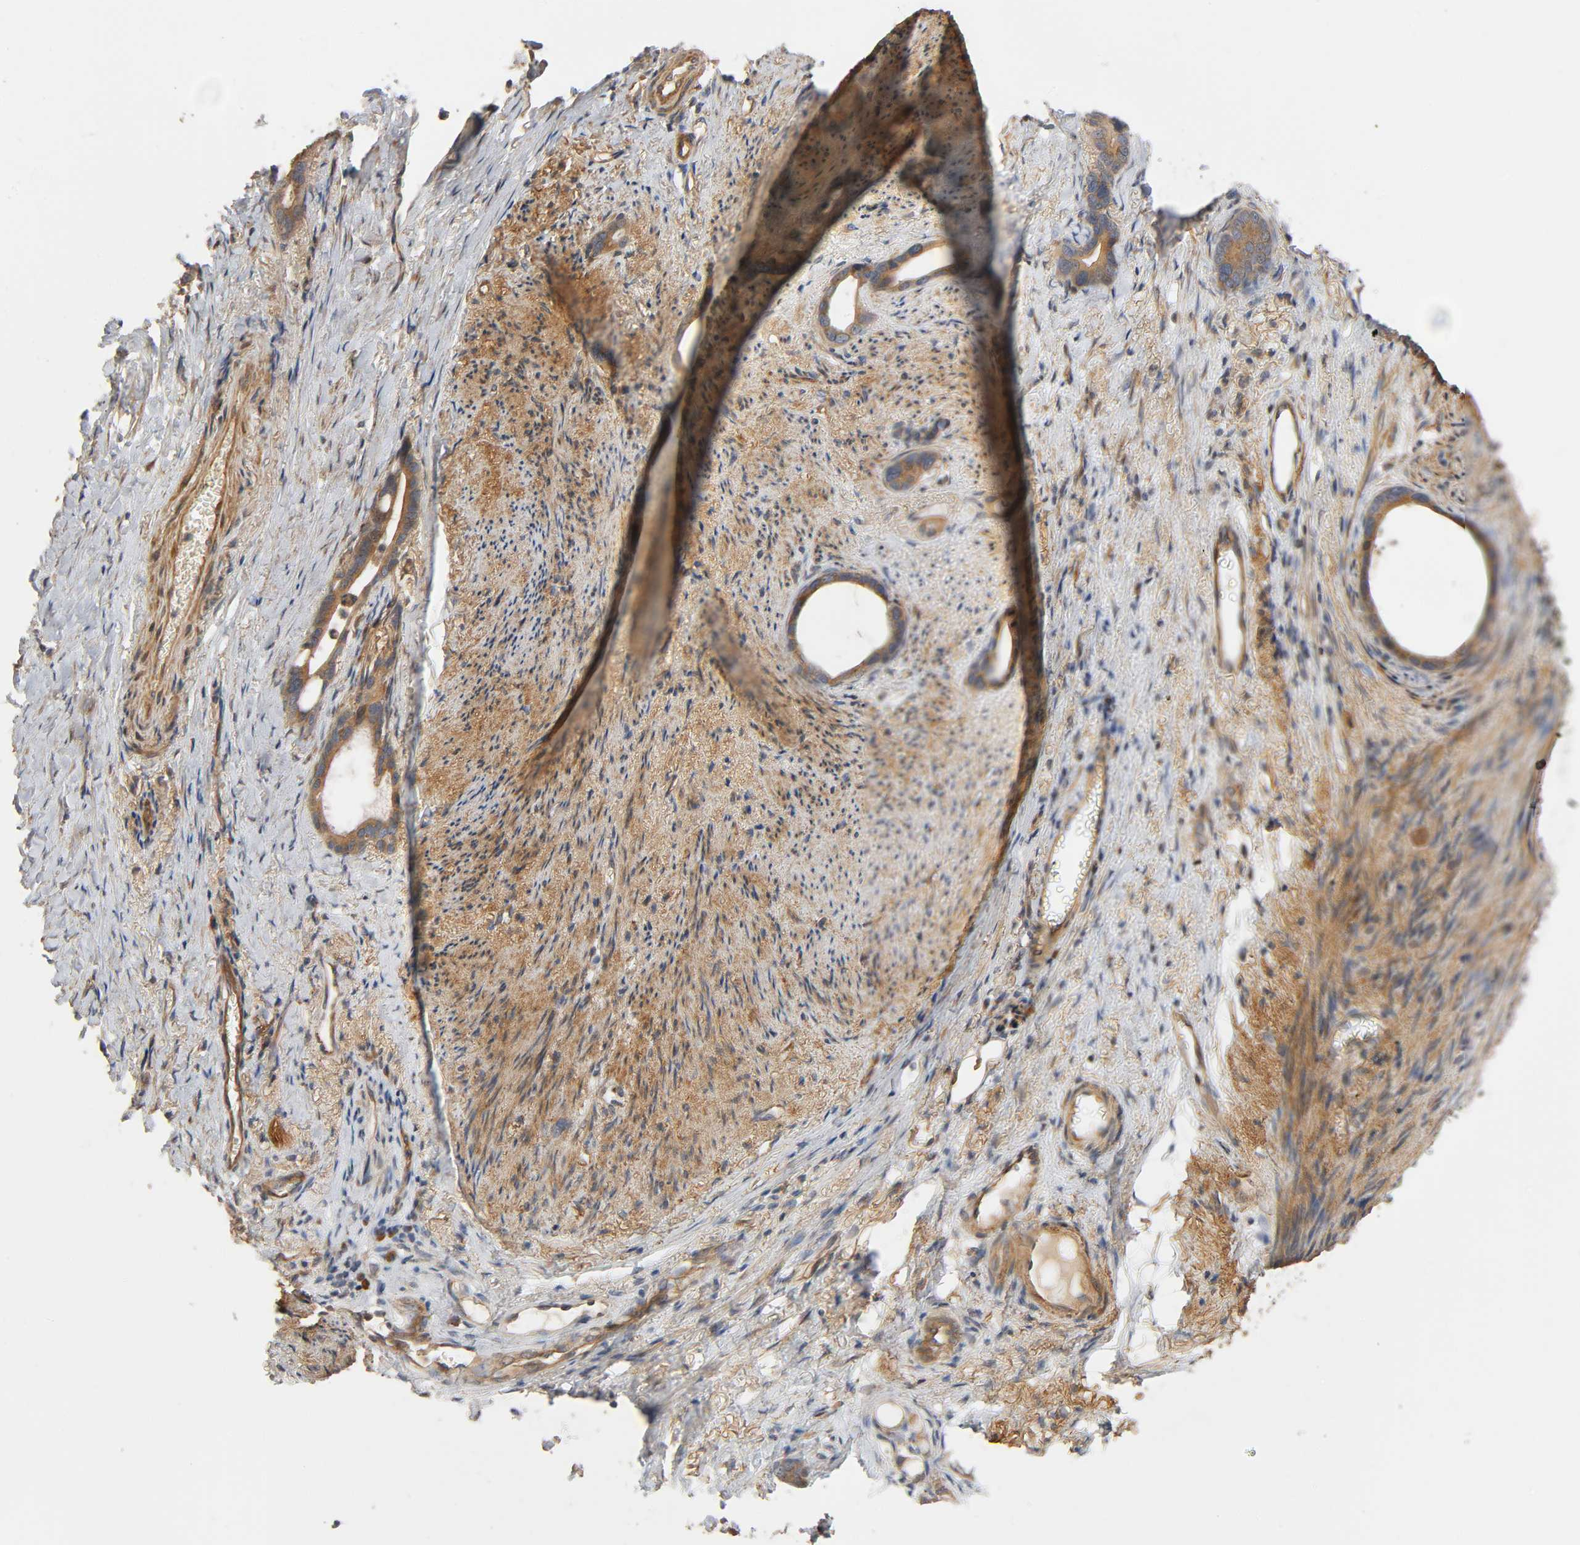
{"staining": {"intensity": "moderate", "quantity": ">75%", "location": "cytoplasmic/membranous"}, "tissue": "stomach cancer", "cell_type": "Tumor cells", "image_type": "cancer", "snomed": [{"axis": "morphology", "description": "Adenocarcinoma, NOS"}, {"axis": "topography", "description": "Stomach"}], "caption": "A medium amount of moderate cytoplasmic/membranous positivity is identified in about >75% of tumor cells in stomach adenocarcinoma tissue.", "gene": "SGSM1", "patient": {"sex": "female", "age": 75}}